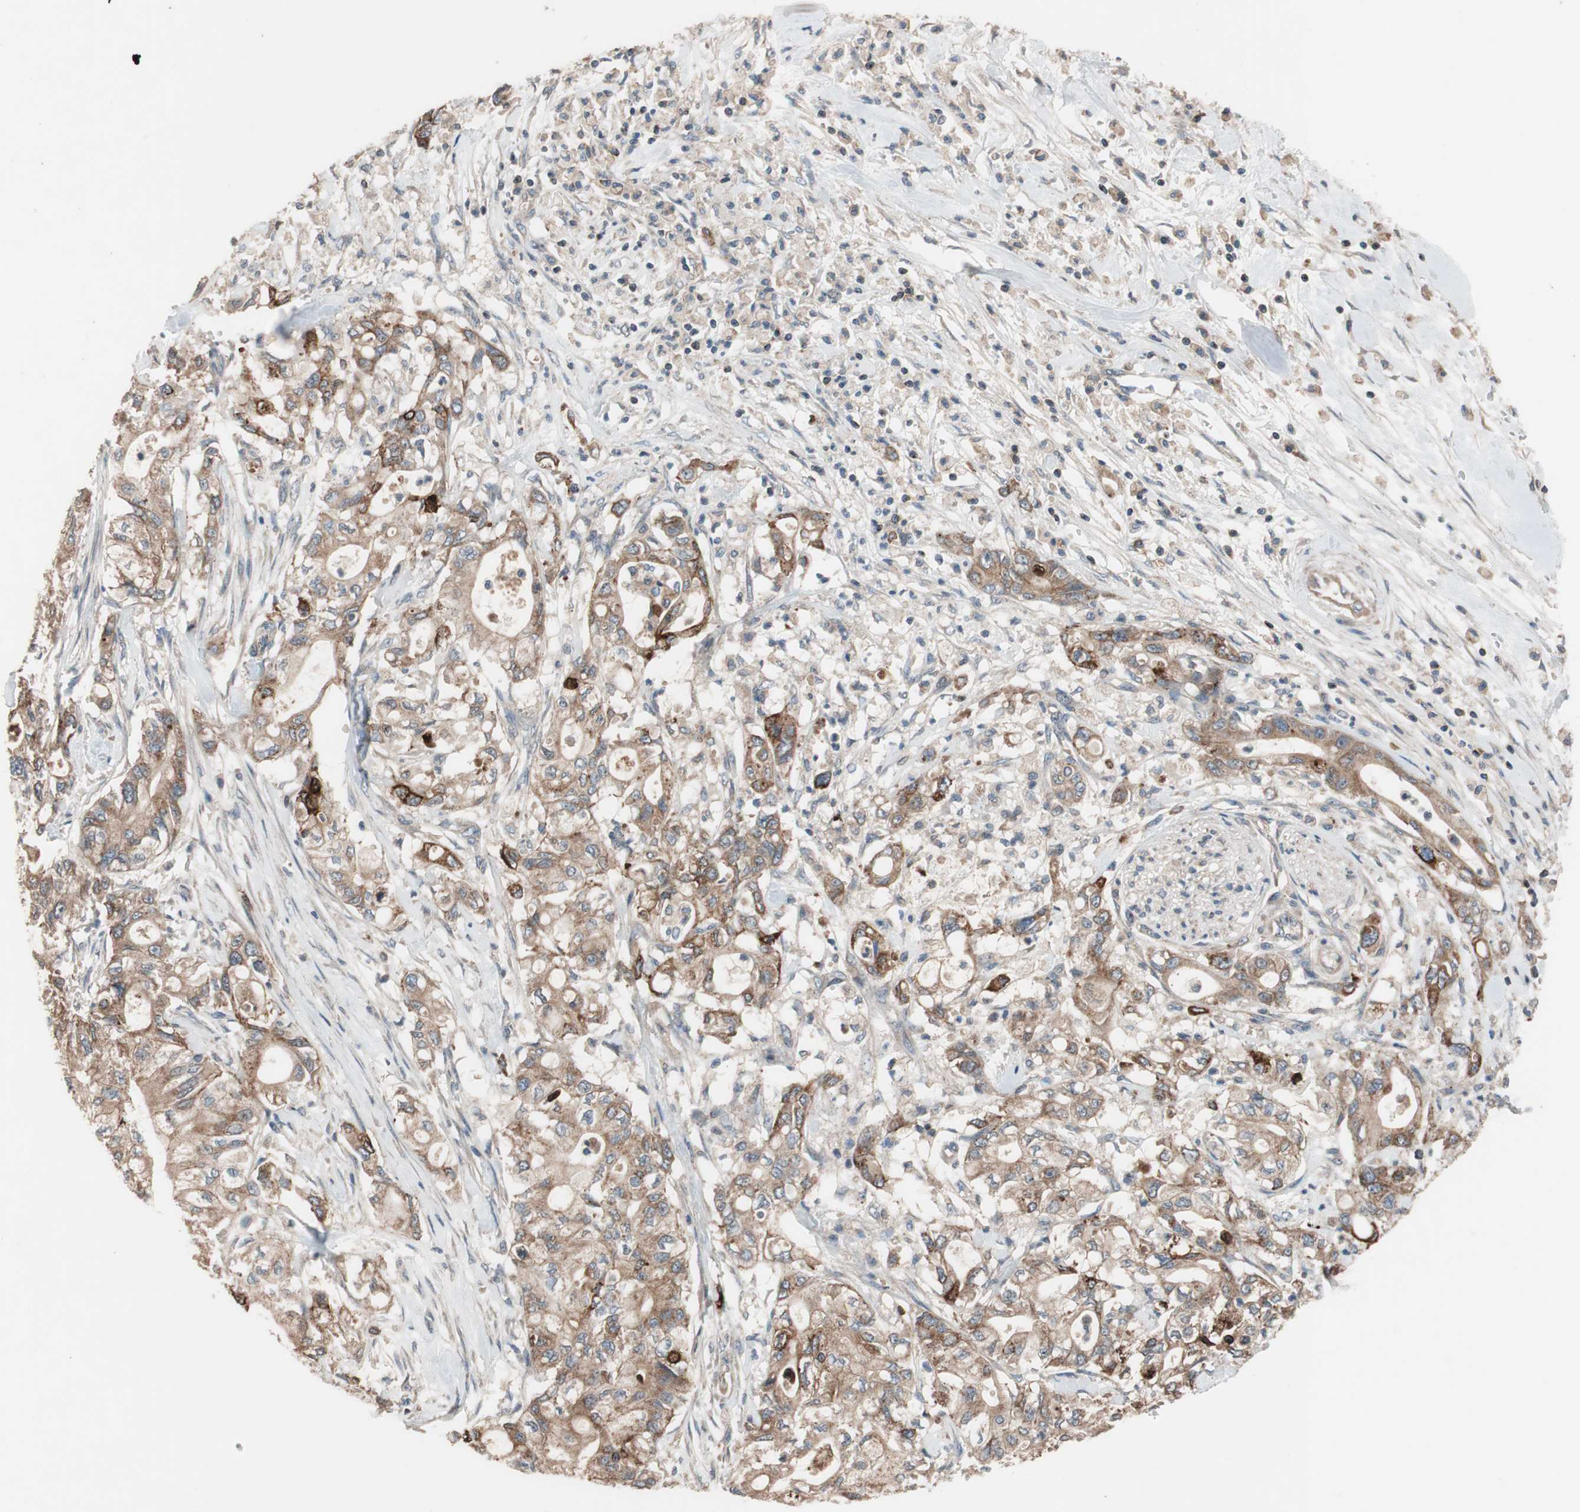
{"staining": {"intensity": "moderate", "quantity": ">75%", "location": "cytoplasmic/membranous"}, "tissue": "pancreatic cancer", "cell_type": "Tumor cells", "image_type": "cancer", "snomed": [{"axis": "morphology", "description": "Adenocarcinoma, NOS"}, {"axis": "topography", "description": "Pancreas"}], "caption": "Immunohistochemical staining of human pancreatic cancer (adenocarcinoma) exhibits moderate cytoplasmic/membranous protein expression in approximately >75% of tumor cells.", "gene": "SDC4", "patient": {"sex": "male", "age": 79}}